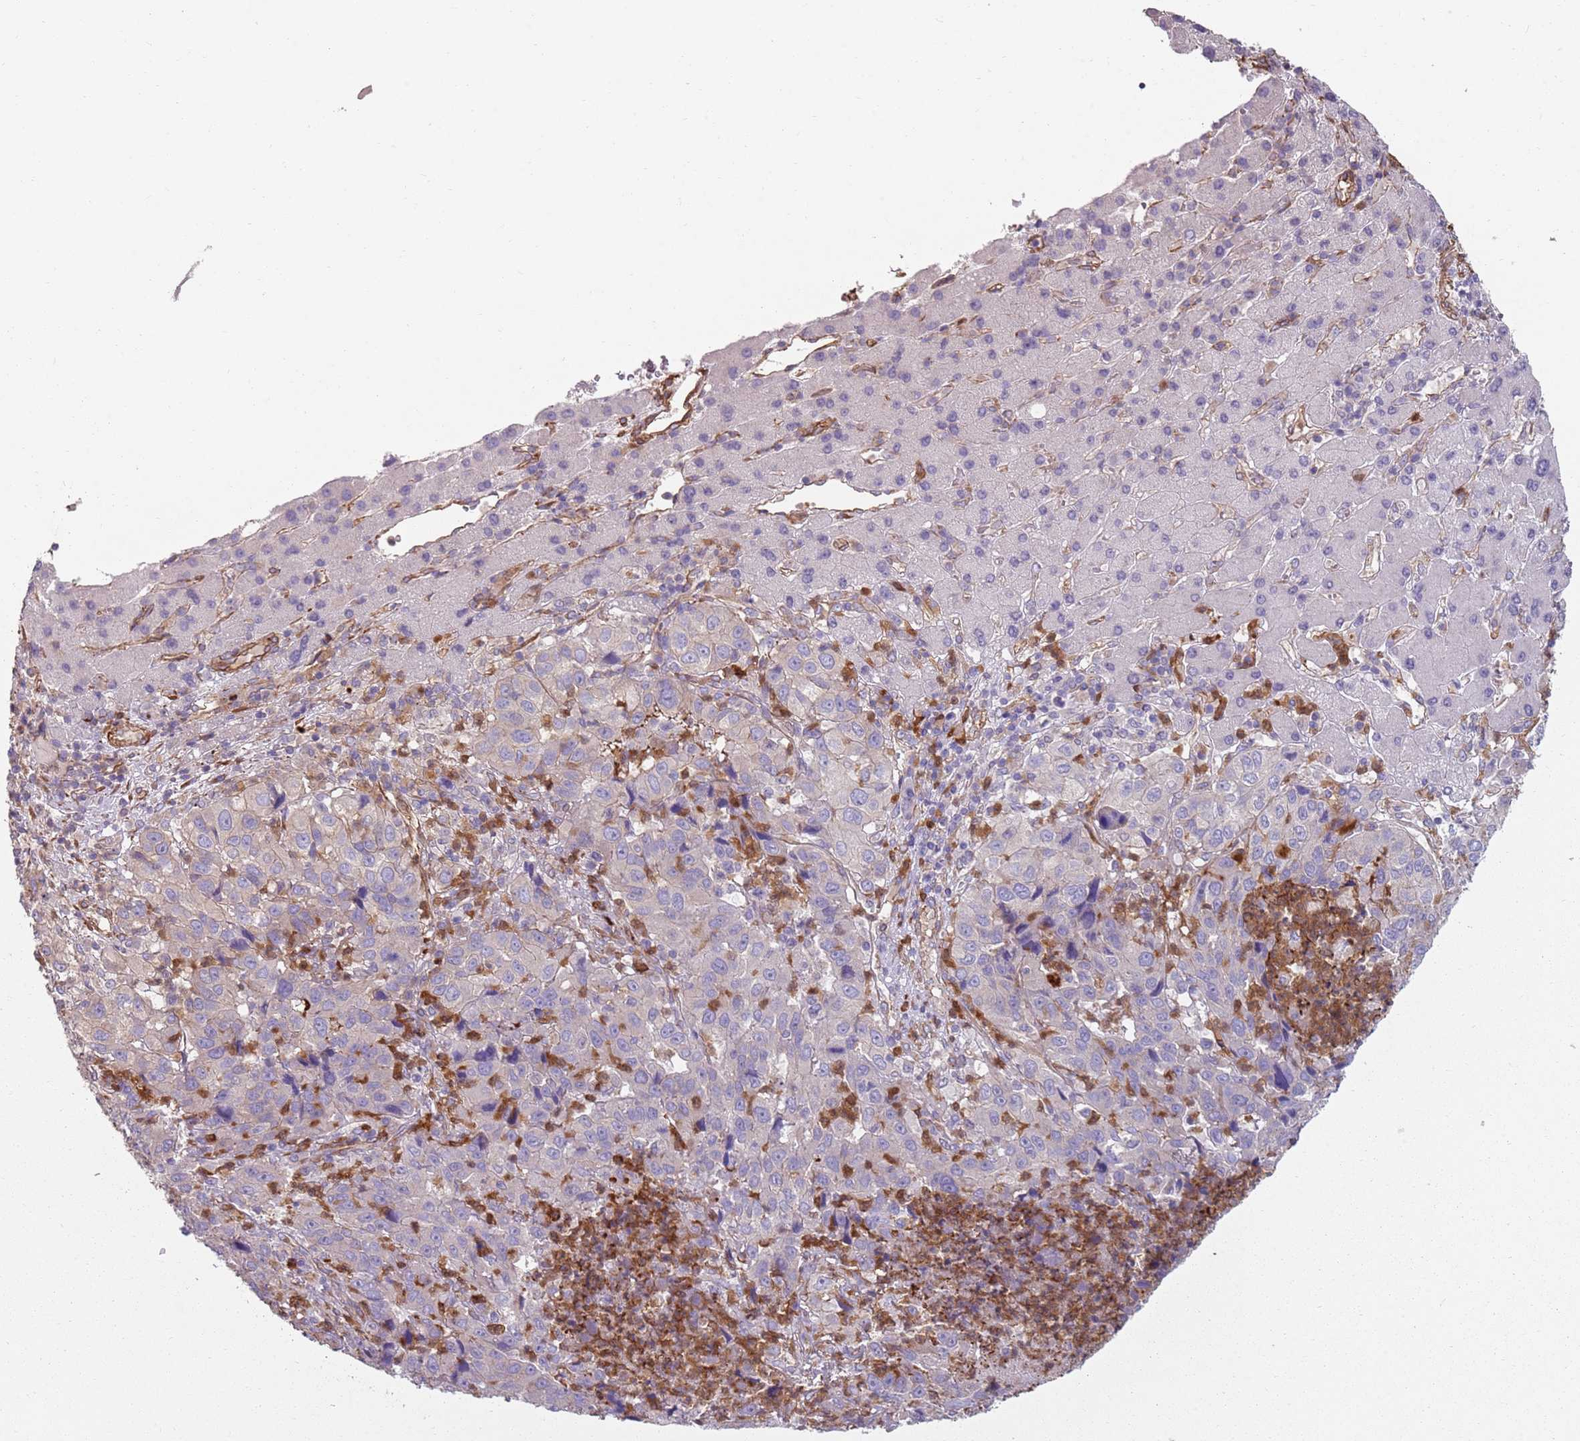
{"staining": {"intensity": "negative", "quantity": "none", "location": "none"}, "tissue": "liver cancer", "cell_type": "Tumor cells", "image_type": "cancer", "snomed": [{"axis": "morphology", "description": "Carcinoma, Hepatocellular, NOS"}, {"axis": "topography", "description": "Liver"}], "caption": "DAB immunohistochemical staining of human liver cancer (hepatocellular carcinoma) demonstrates no significant expression in tumor cells.", "gene": "PHLPP2", "patient": {"sex": "male", "age": 63}}